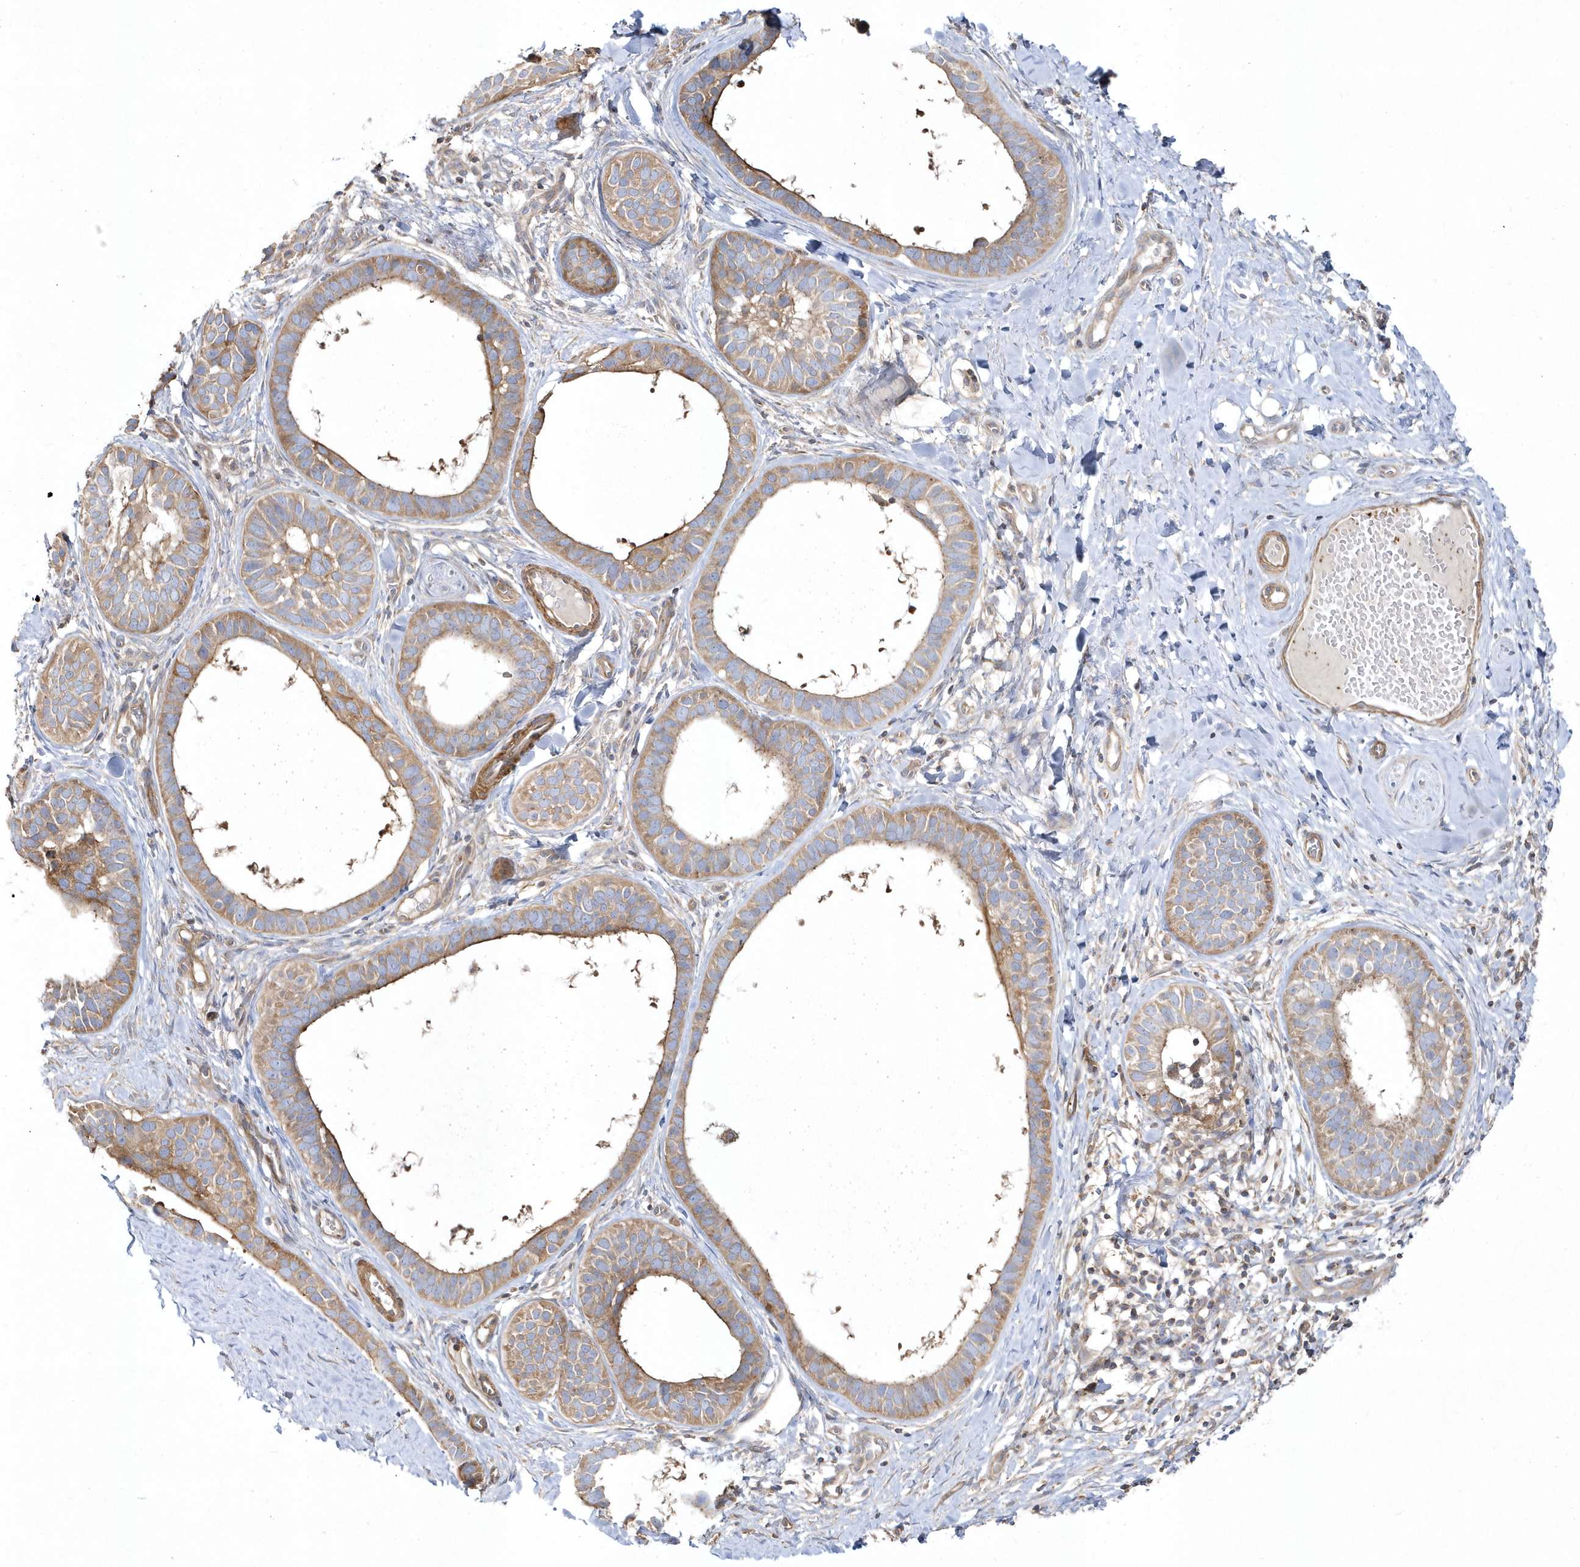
{"staining": {"intensity": "moderate", "quantity": ">75%", "location": "cytoplasmic/membranous"}, "tissue": "skin cancer", "cell_type": "Tumor cells", "image_type": "cancer", "snomed": [{"axis": "morphology", "description": "Basal cell carcinoma"}, {"axis": "topography", "description": "Skin"}], "caption": "Human skin basal cell carcinoma stained for a protein (brown) demonstrates moderate cytoplasmic/membranous positive expression in about >75% of tumor cells.", "gene": "LEXM", "patient": {"sex": "male", "age": 62}}